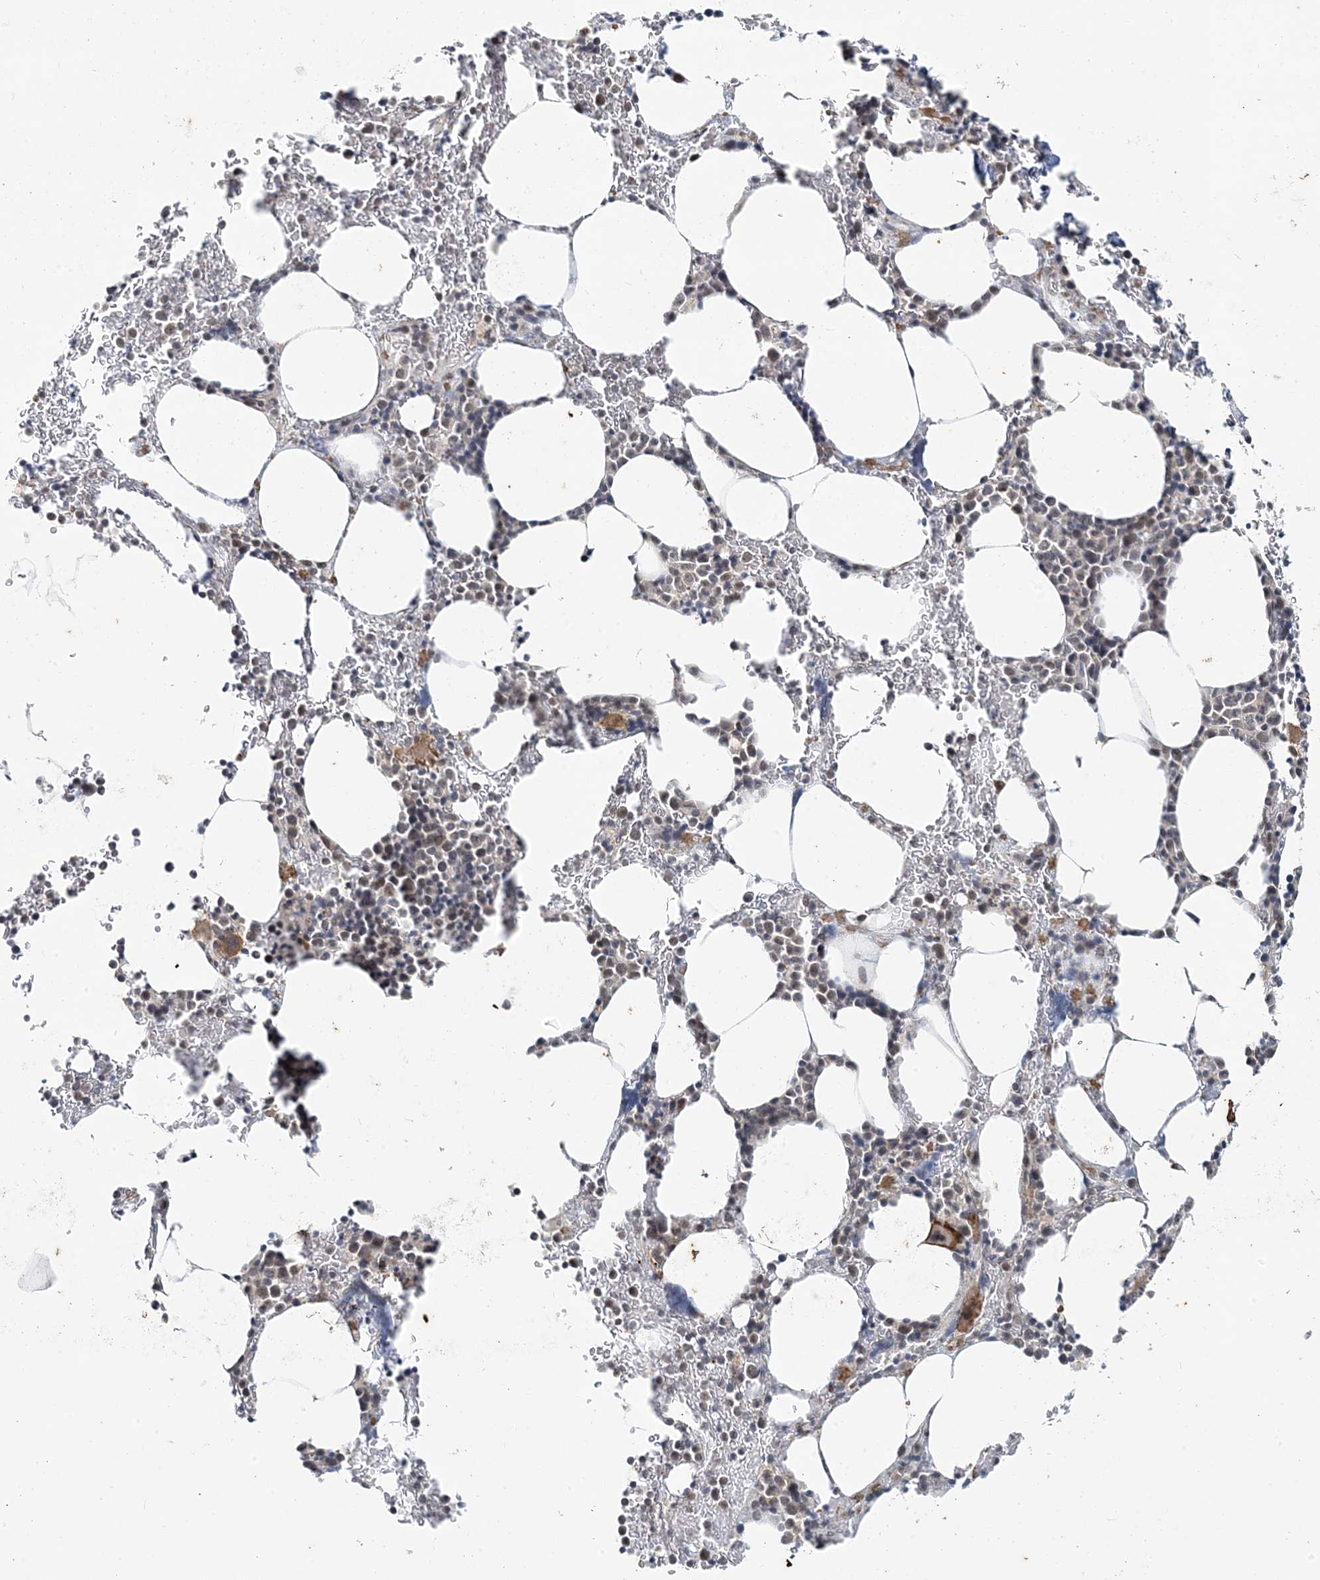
{"staining": {"intensity": "moderate", "quantity": "<25%", "location": "cytoplasmic/membranous"}, "tissue": "bone marrow", "cell_type": "Hematopoietic cells", "image_type": "normal", "snomed": [{"axis": "morphology", "description": "Normal tissue, NOS"}, {"axis": "topography", "description": "Bone marrow"}], "caption": "A brown stain highlights moderate cytoplasmic/membranous positivity of a protein in hematopoietic cells of unremarkable human bone marrow.", "gene": "LEXM", "patient": {"sex": "male"}}